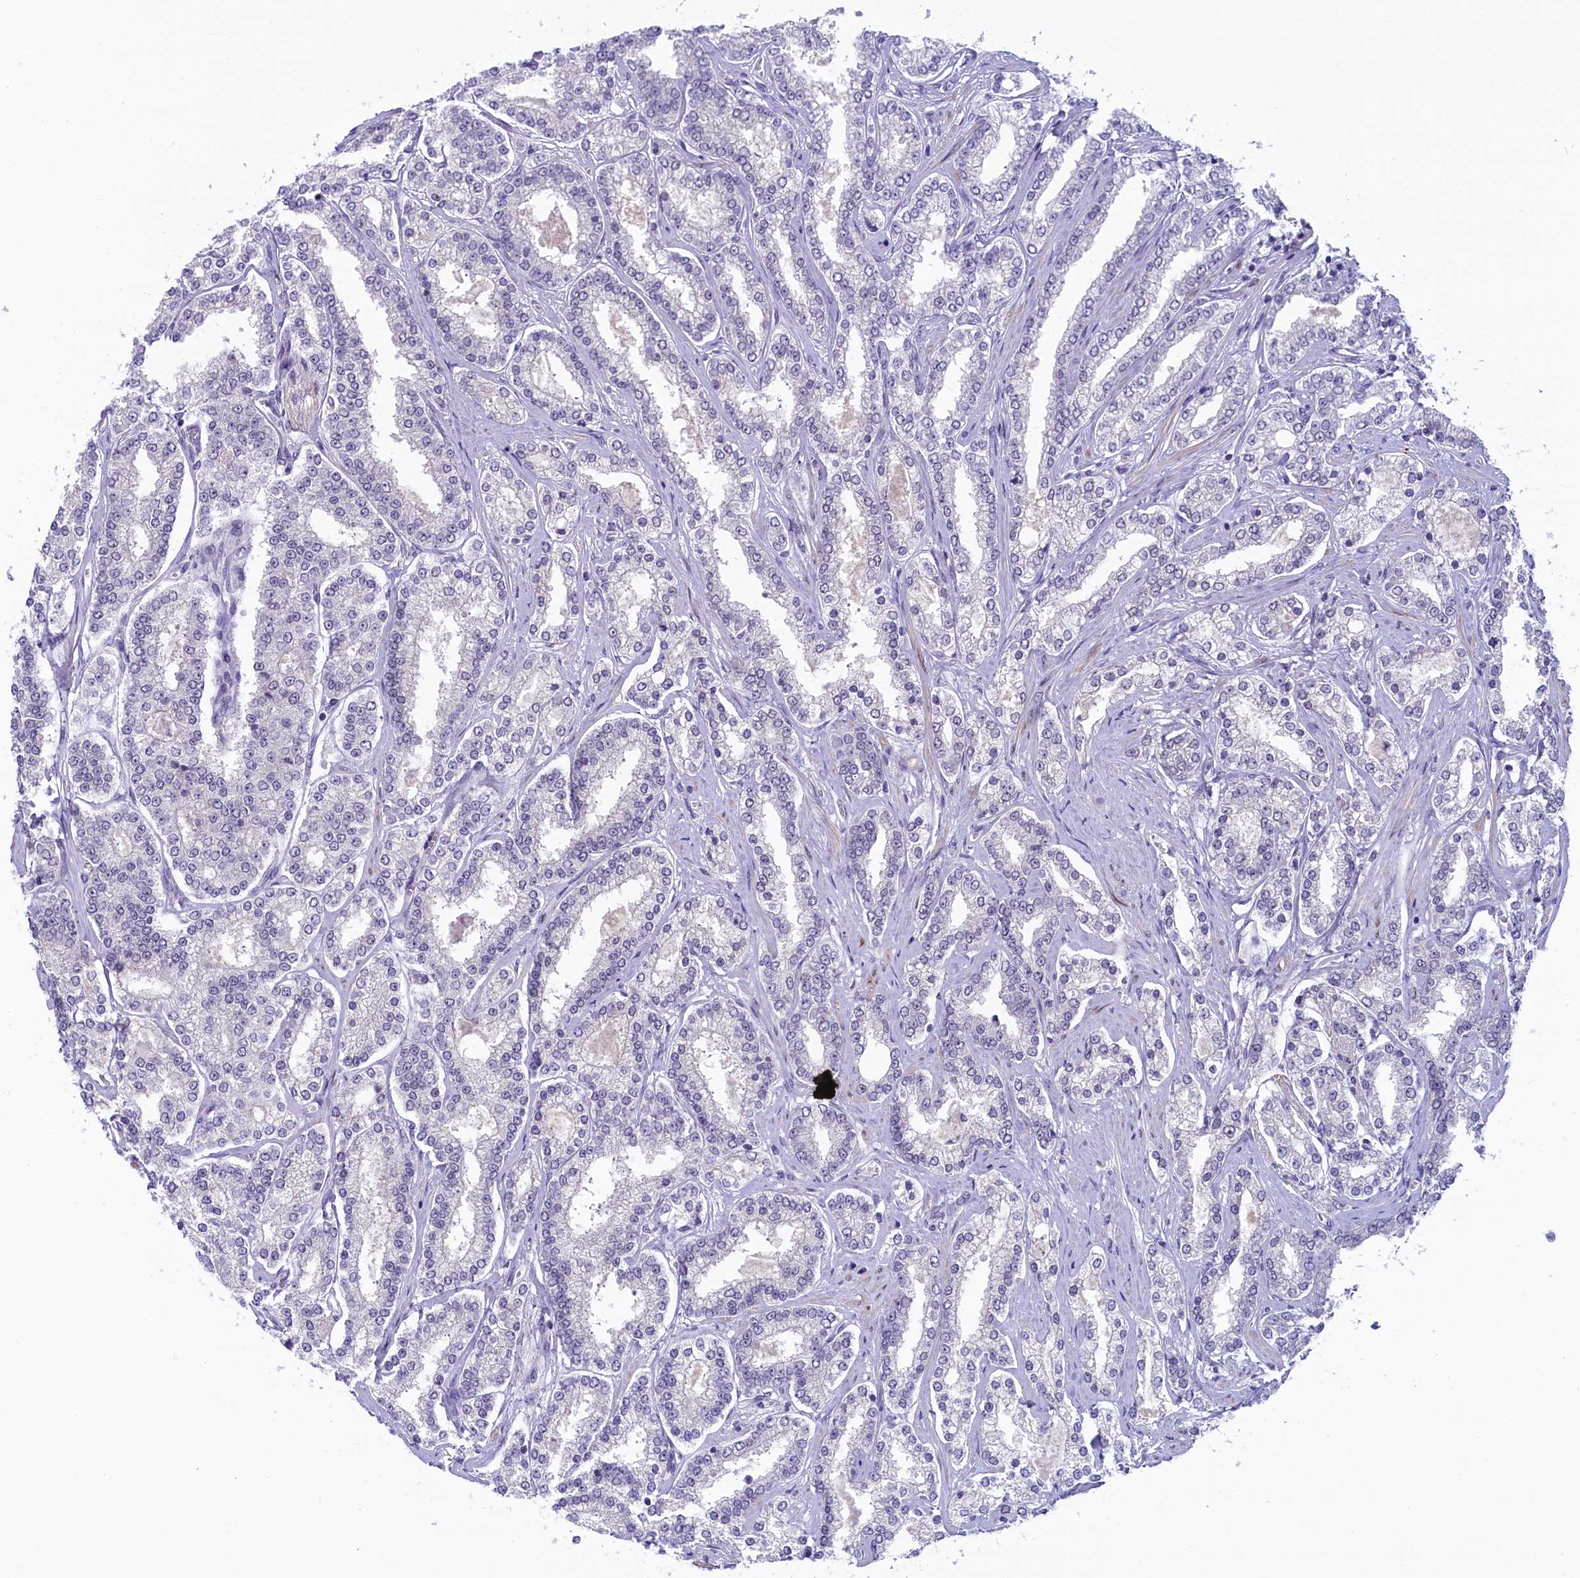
{"staining": {"intensity": "negative", "quantity": "none", "location": "none"}, "tissue": "prostate cancer", "cell_type": "Tumor cells", "image_type": "cancer", "snomed": [{"axis": "morphology", "description": "Normal tissue, NOS"}, {"axis": "morphology", "description": "Adenocarcinoma, High grade"}, {"axis": "topography", "description": "Prostate"}], "caption": "This is an immunohistochemistry histopathology image of human prostate high-grade adenocarcinoma. There is no positivity in tumor cells.", "gene": "CRAMP1", "patient": {"sex": "male", "age": 83}}